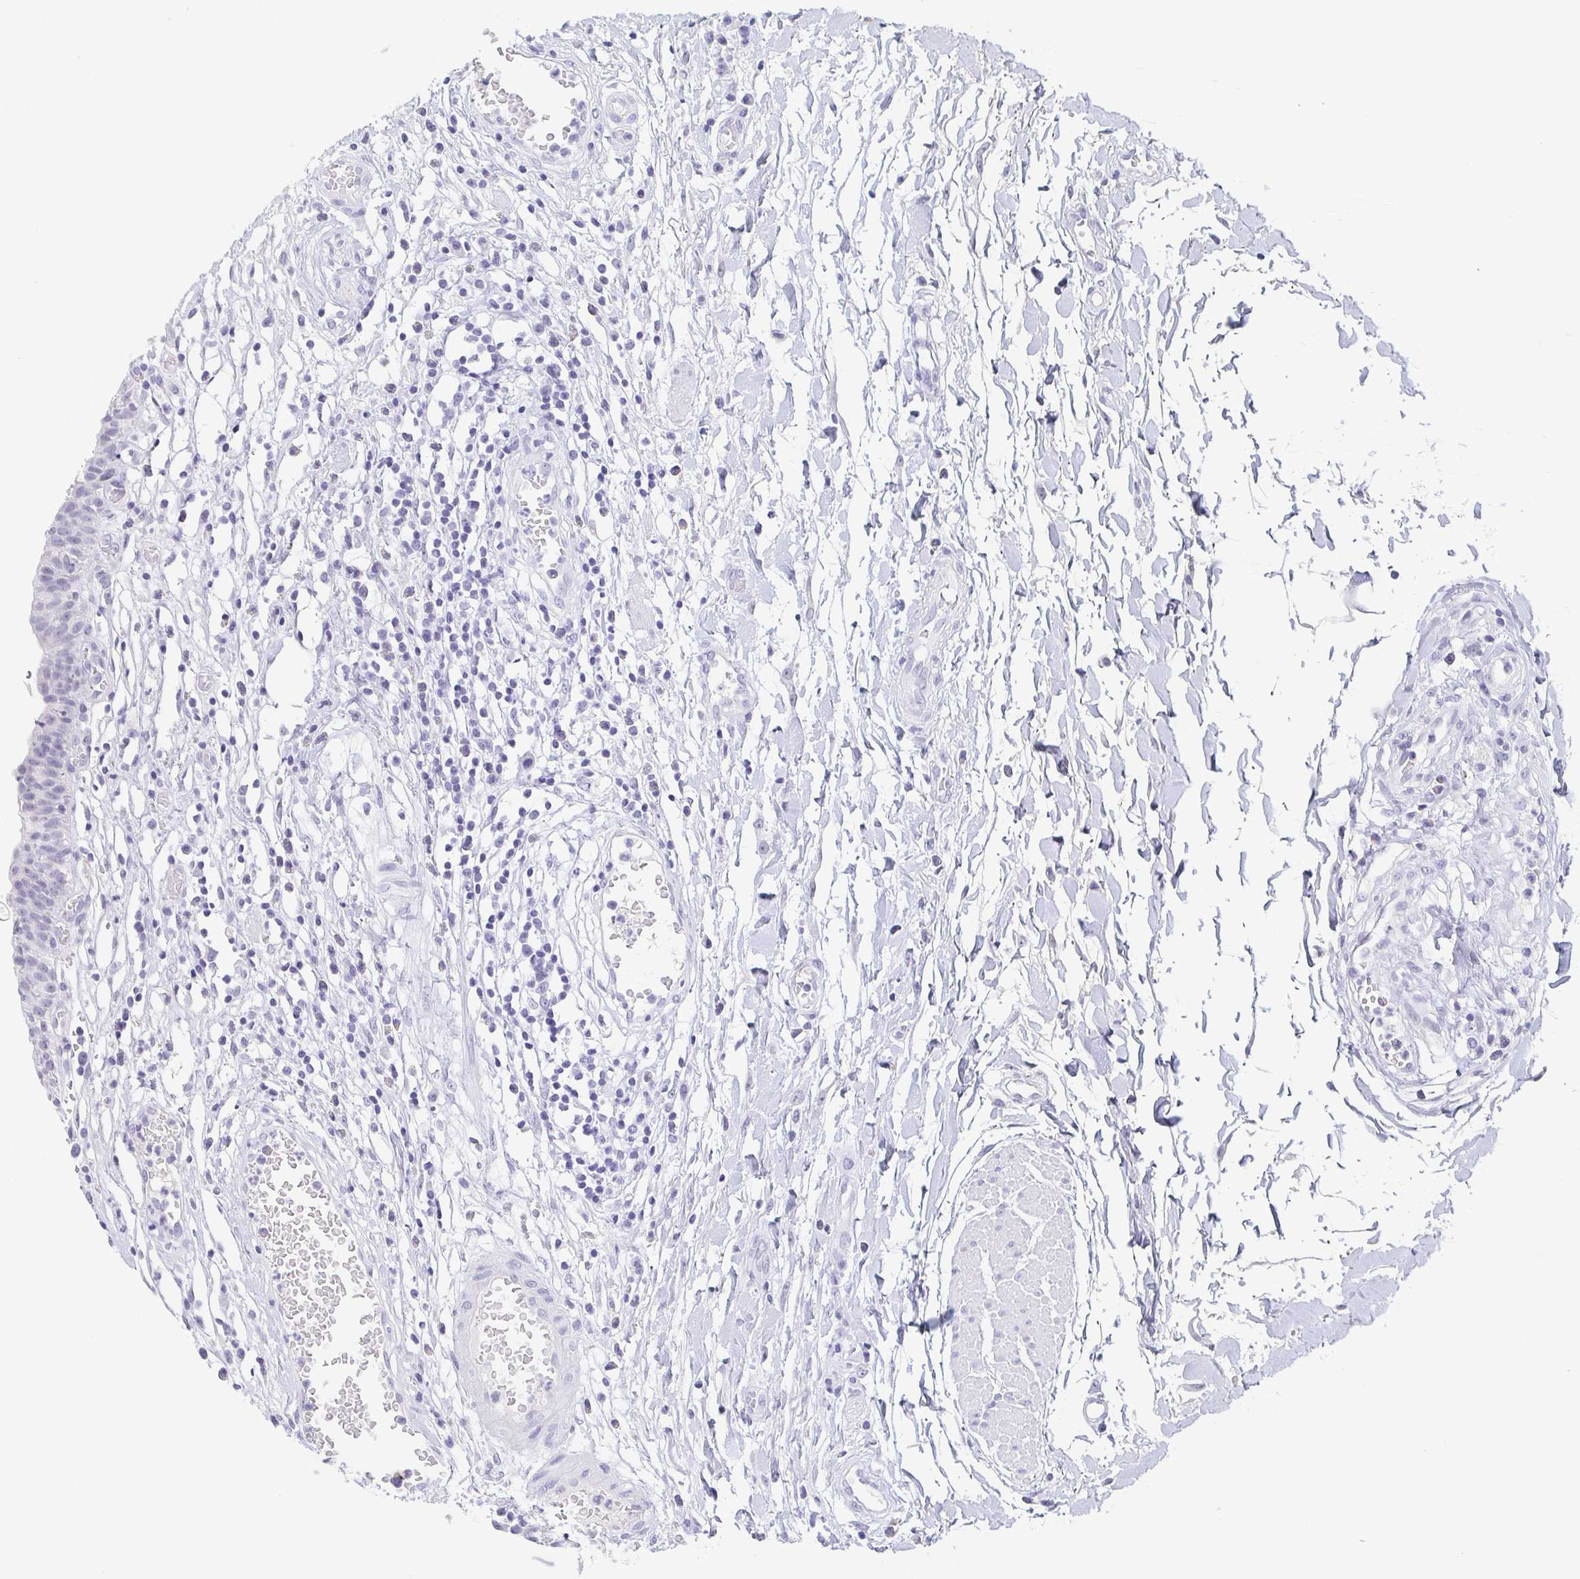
{"staining": {"intensity": "negative", "quantity": "none", "location": "none"}, "tissue": "urinary bladder", "cell_type": "Urothelial cells", "image_type": "normal", "snomed": [{"axis": "morphology", "description": "Normal tissue, NOS"}, {"axis": "topography", "description": "Urinary bladder"}], "caption": "Protein analysis of benign urinary bladder demonstrates no significant expression in urothelial cells.", "gene": "REG4", "patient": {"sex": "male", "age": 64}}